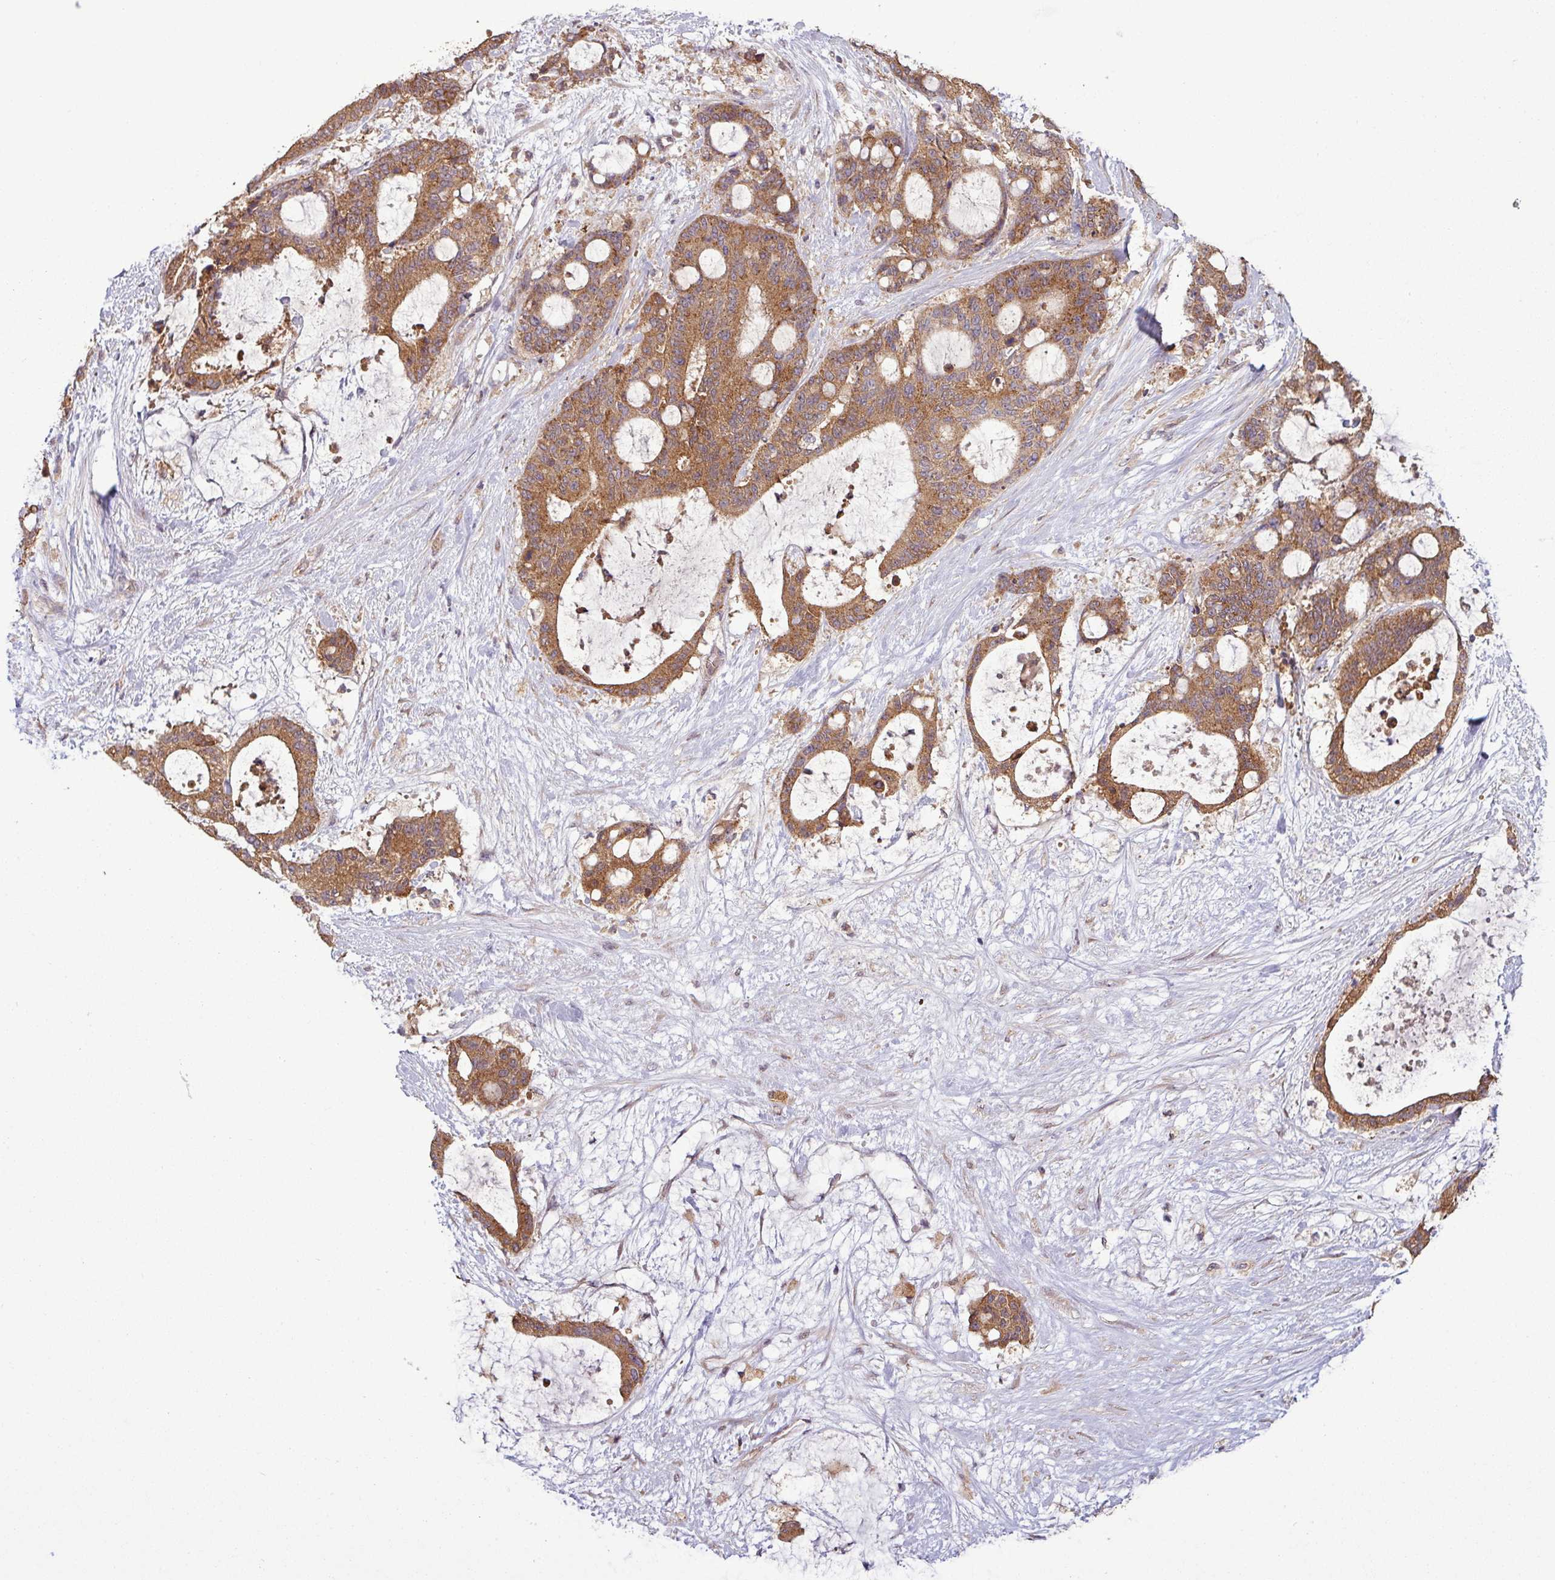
{"staining": {"intensity": "moderate", "quantity": ">75%", "location": "cytoplasmic/membranous"}, "tissue": "liver cancer", "cell_type": "Tumor cells", "image_type": "cancer", "snomed": [{"axis": "morphology", "description": "Normal tissue, NOS"}, {"axis": "morphology", "description": "Cholangiocarcinoma"}, {"axis": "topography", "description": "Liver"}, {"axis": "topography", "description": "Peripheral nerve tissue"}], "caption": "Immunohistochemistry (IHC) histopathology image of neoplastic tissue: liver cancer (cholangiocarcinoma) stained using IHC exhibits medium levels of moderate protein expression localized specifically in the cytoplasmic/membranous of tumor cells, appearing as a cytoplasmic/membranous brown color.", "gene": "NT5C3A", "patient": {"sex": "female", "age": 73}}